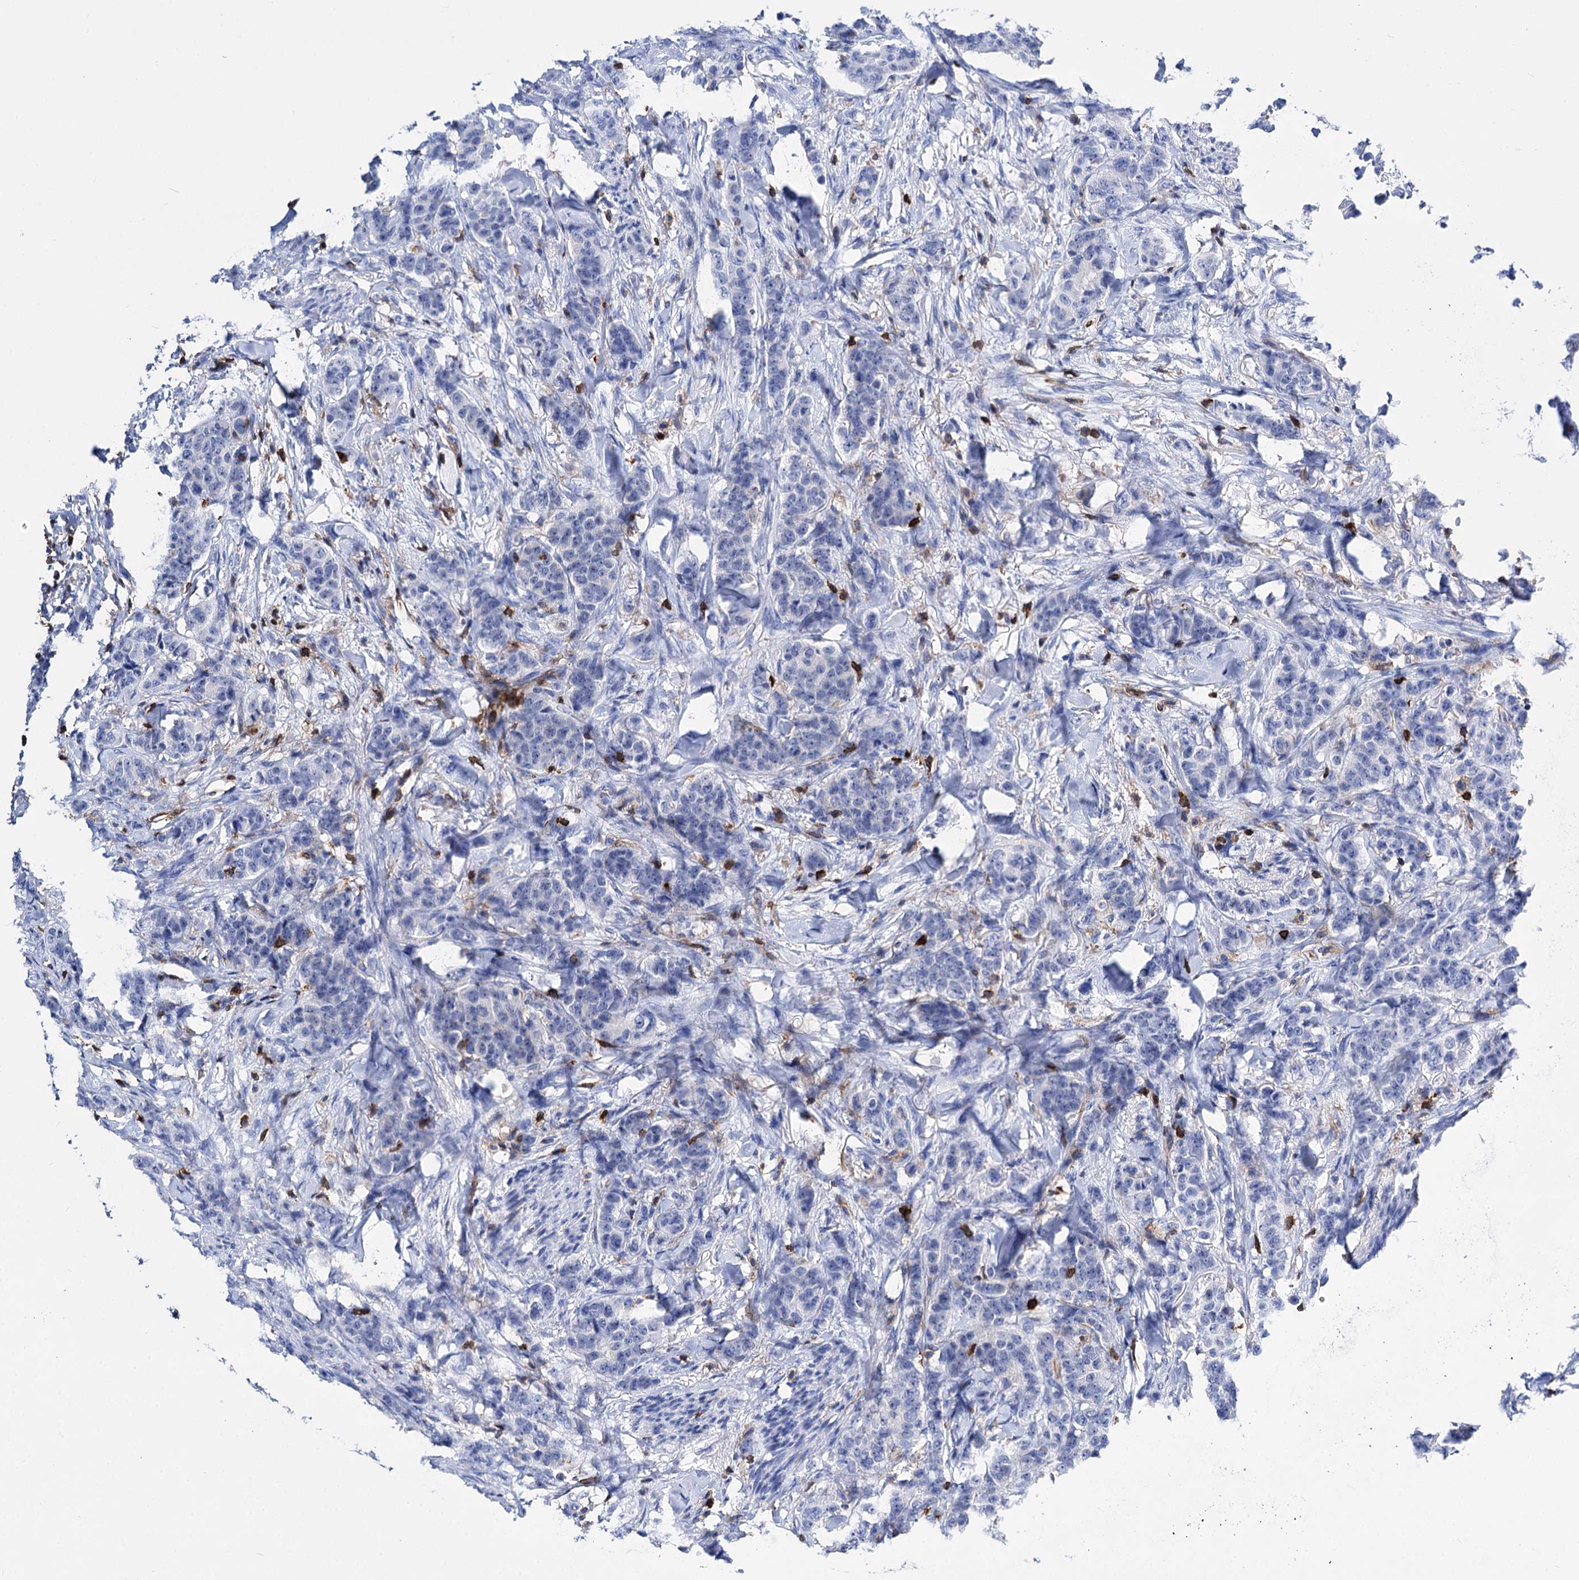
{"staining": {"intensity": "negative", "quantity": "none", "location": "none"}, "tissue": "breast cancer", "cell_type": "Tumor cells", "image_type": "cancer", "snomed": [{"axis": "morphology", "description": "Duct carcinoma"}, {"axis": "topography", "description": "Breast"}], "caption": "Intraductal carcinoma (breast) was stained to show a protein in brown. There is no significant staining in tumor cells.", "gene": "DEF6", "patient": {"sex": "female", "age": 40}}